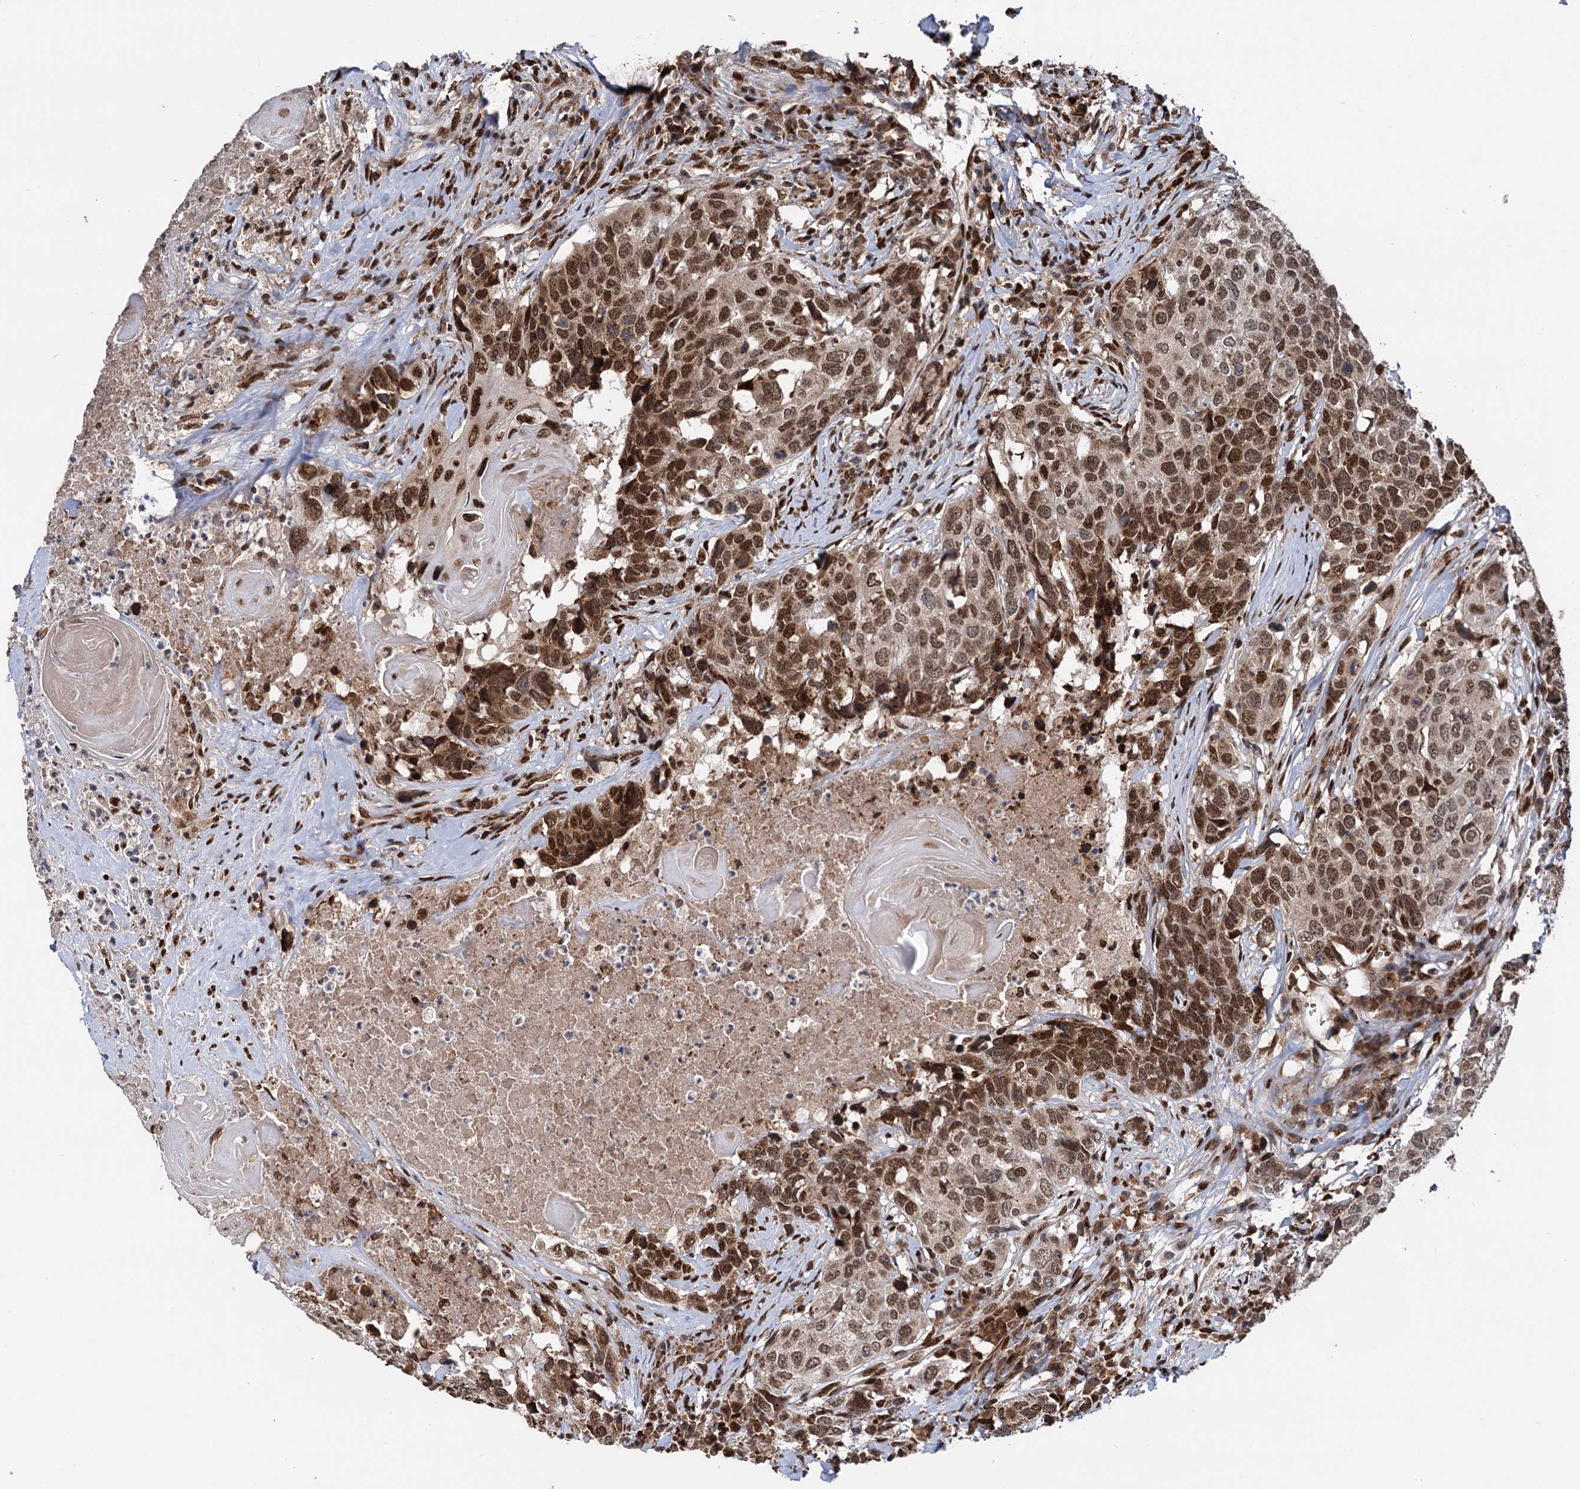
{"staining": {"intensity": "moderate", "quantity": ">75%", "location": "cytoplasmic/membranous,nuclear"}, "tissue": "head and neck cancer", "cell_type": "Tumor cells", "image_type": "cancer", "snomed": [{"axis": "morphology", "description": "Squamous cell carcinoma, NOS"}, {"axis": "topography", "description": "Head-Neck"}], "caption": "About >75% of tumor cells in squamous cell carcinoma (head and neck) reveal moderate cytoplasmic/membranous and nuclear protein staining as visualized by brown immunohistochemical staining.", "gene": "MESD", "patient": {"sex": "male", "age": 66}}